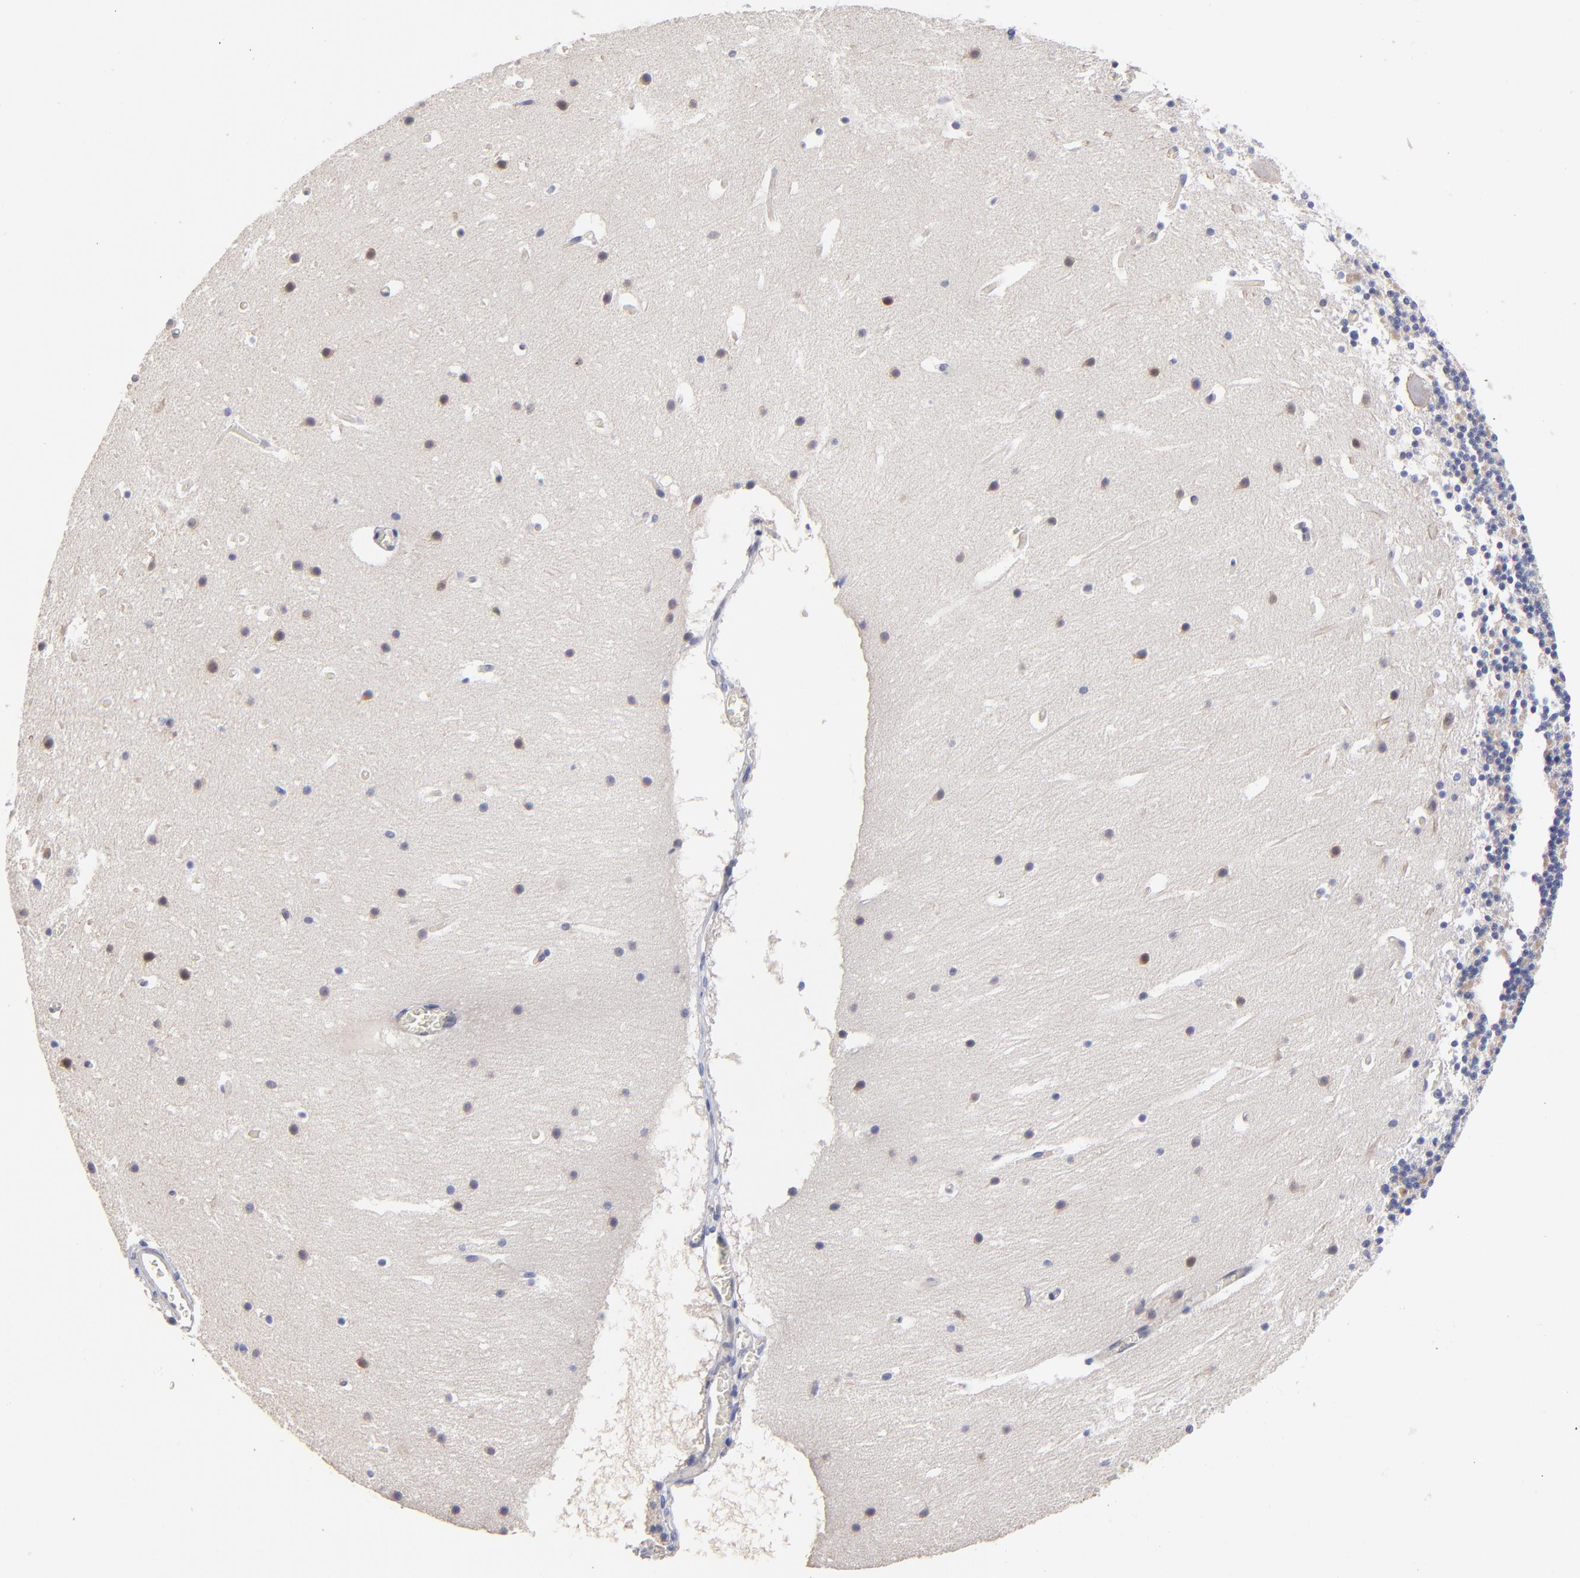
{"staining": {"intensity": "negative", "quantity": "none", "location": "none"}, "tissue": "cerebellum", "cell_type": "Cells in granular layer", "image_type": "normal", "snomed": [{"axis": "morphology", "description": "Normal tissue, NOS"}, {"axis": "topography", "description": "Cerebellum"}], "caption": "IHC of benign human cerebellum exhibits no positivity in cells in granular layer.", "gene": "DCTPP1", "patient": {"sex": "male", "age": 45}}